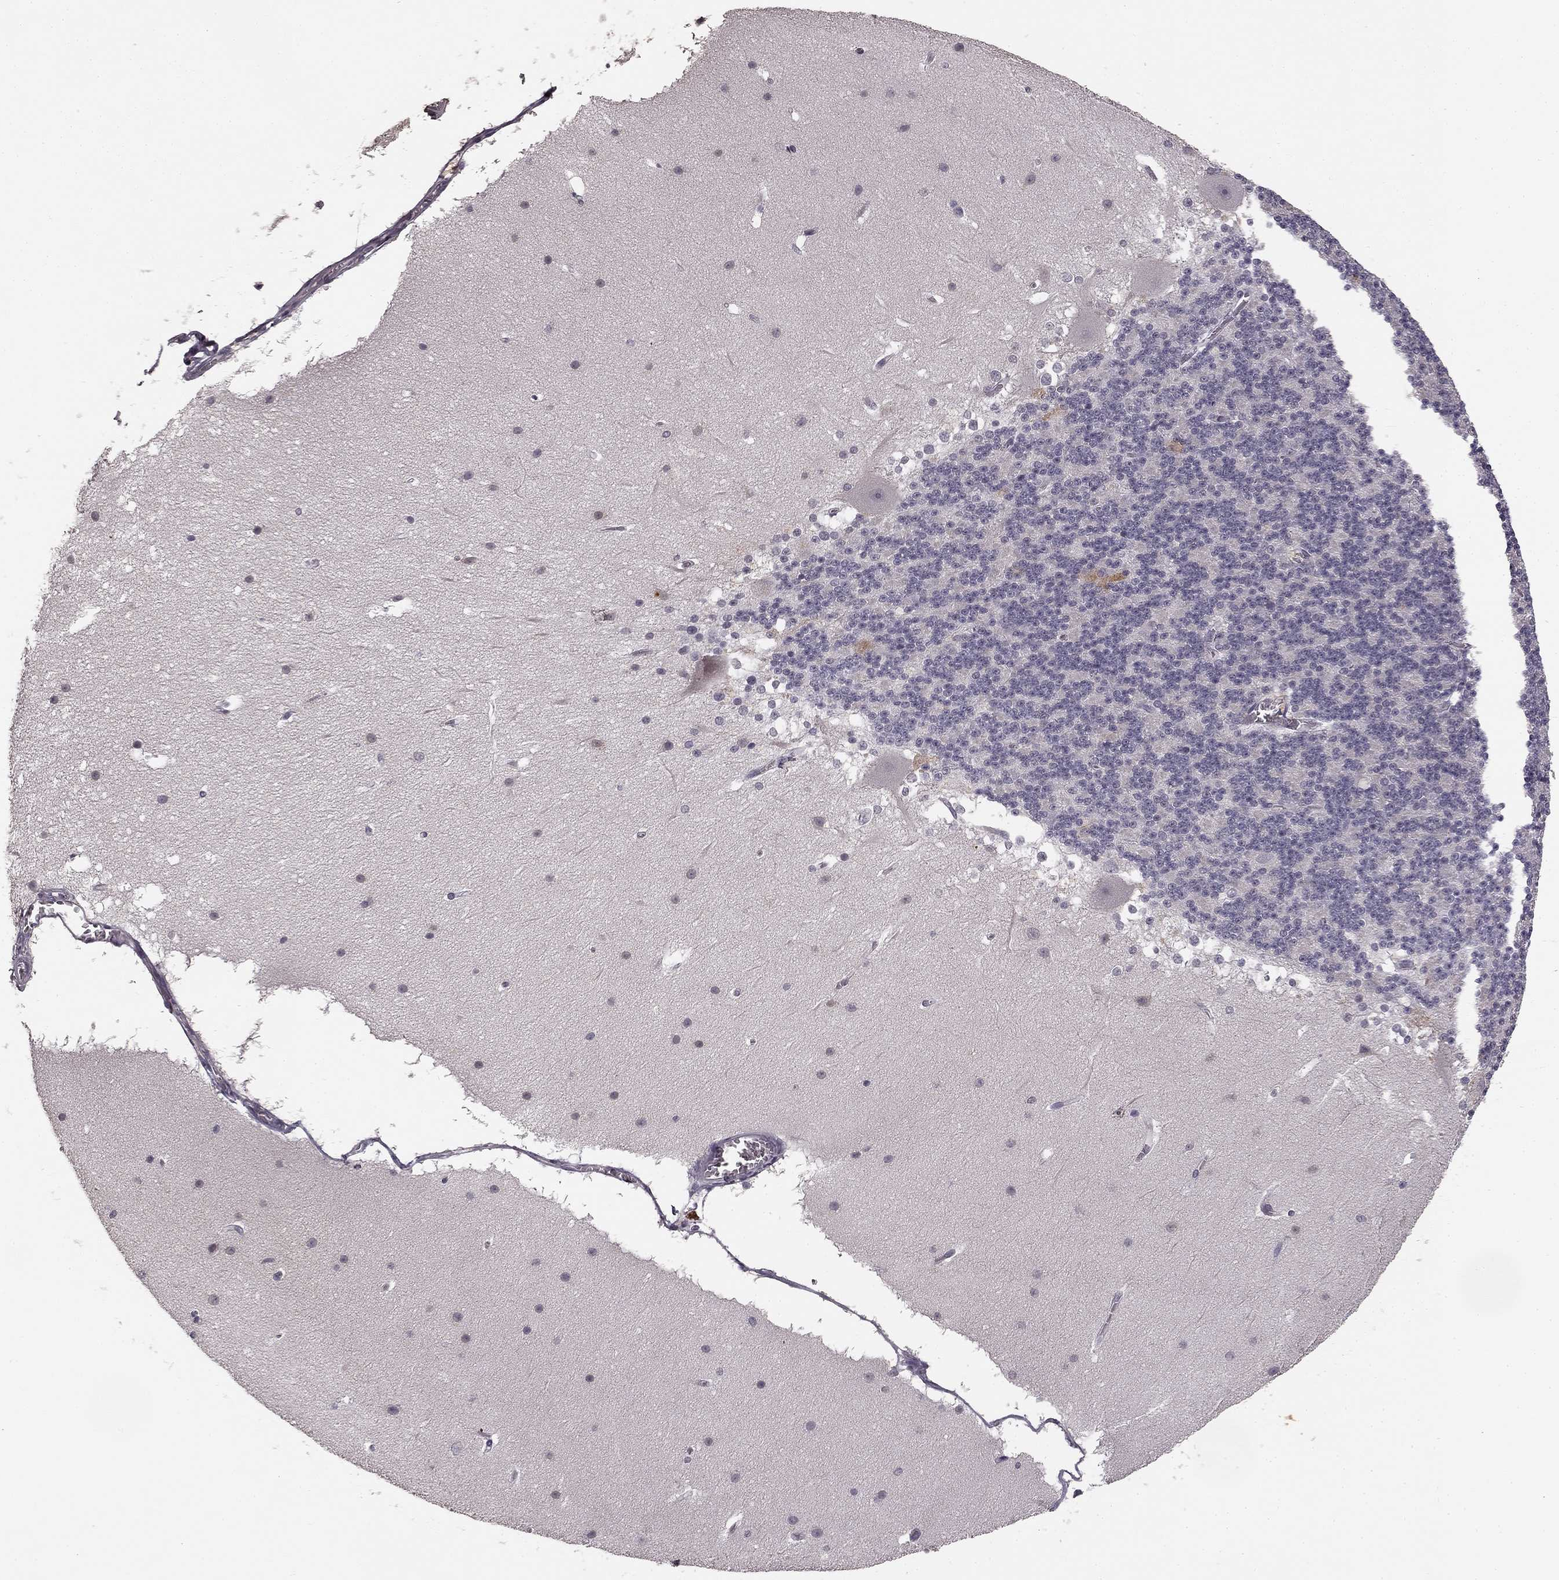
{"staining": {"intensity": "negative", "quantity": "none", "location": "none"}, "tissue": "cerebellum", "cell_type": "Cells in granular layer", "image_type": "normal", "snomed": [{"axis": "morphology", "description": "Normal tissue, NOS"}, {"axis": "topography", "description": "Cerebellum"}], "caption": "DAB (3,3'-diaminobenzidine) immunohistochemical staining of benign human cerebellum displays no significant positivity in cells in granular layer. (Immunohistochemistry, brightfield microscopy, high magnification).", "gene": "HCN4", "patient": {"sex": "female", "age": 19}}